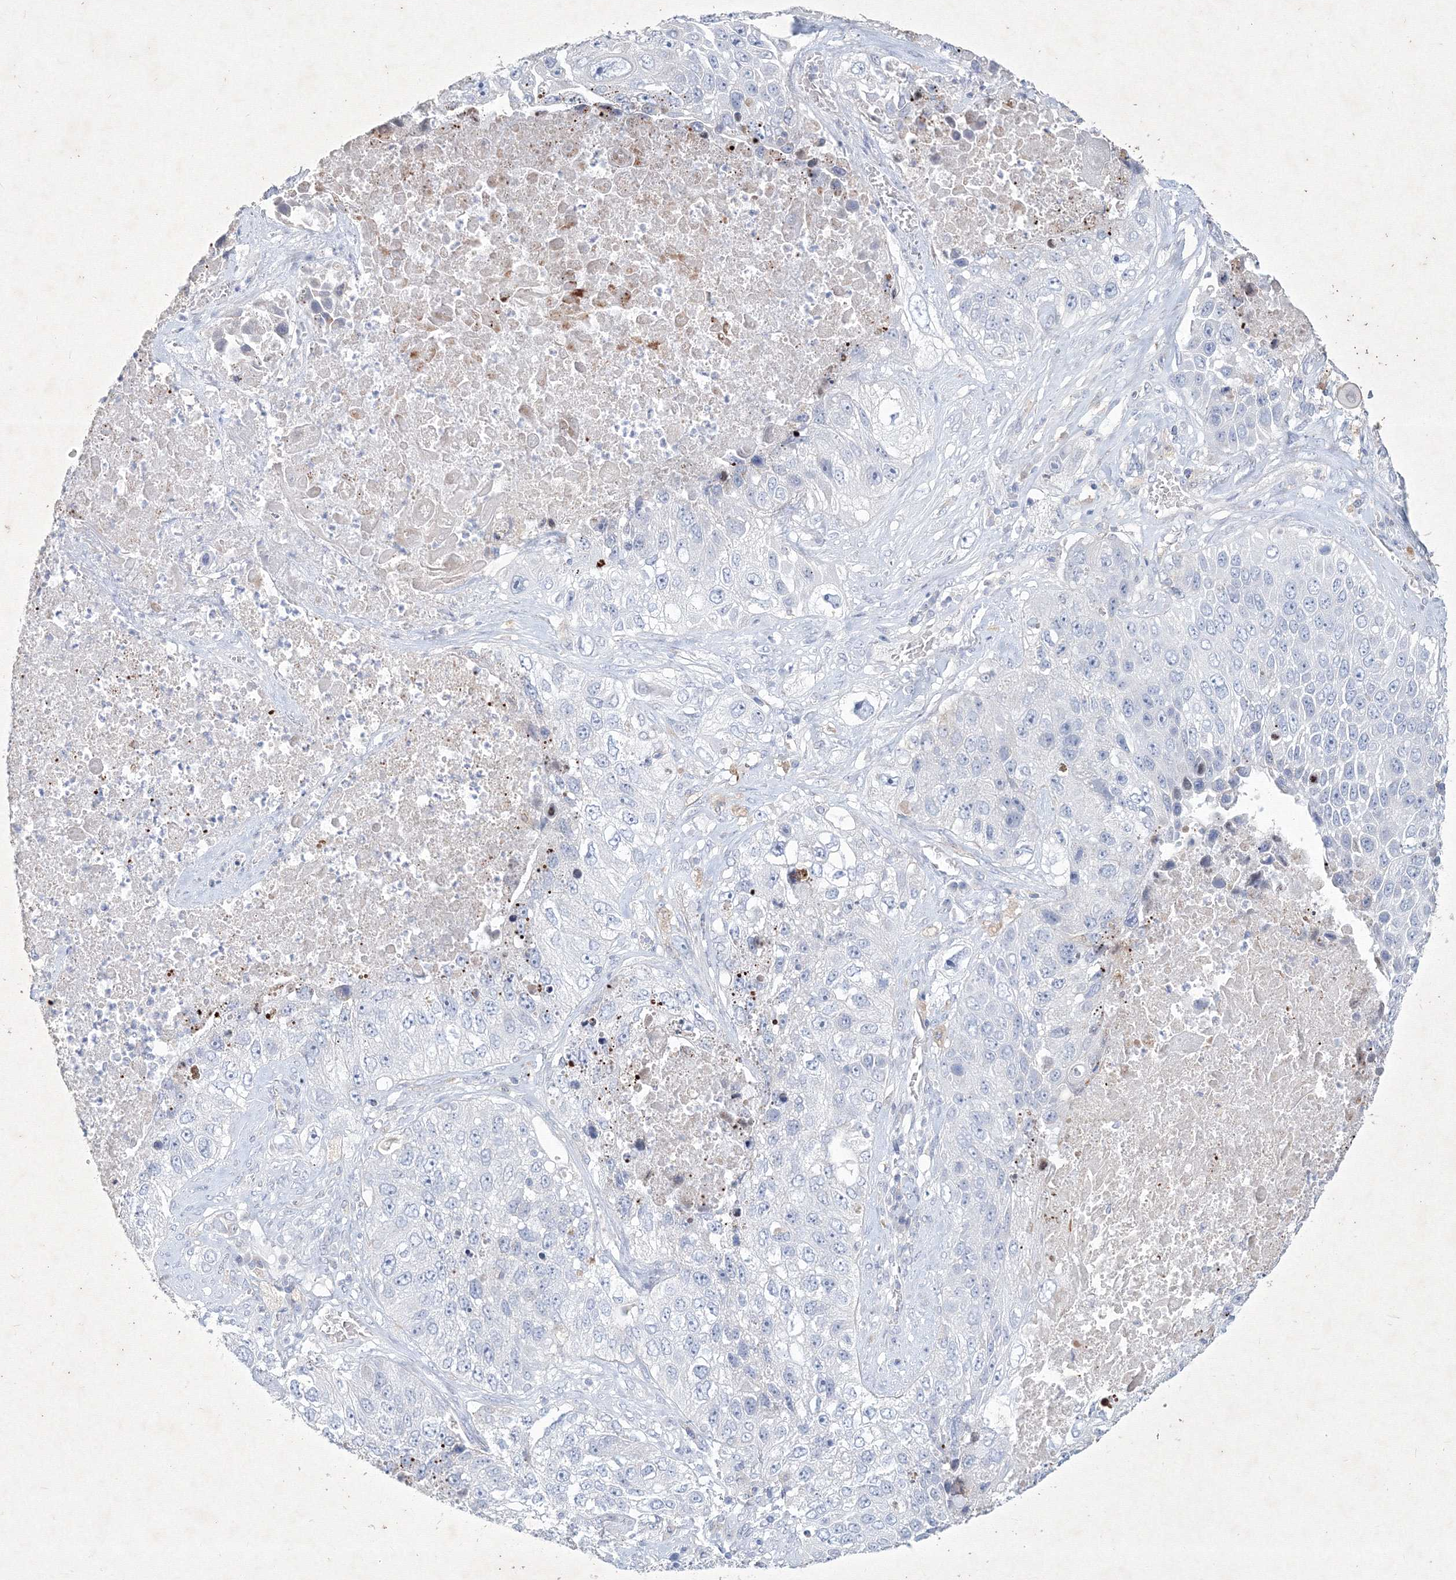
{"staining": {"intensity": "negative", "quantity": "none", "location": "none"}, "tissue": "lung cancer", "cell_type": "Tumor cells", "image_type": "cancer", "snomed": [{"axis": "morphology", "description": "Squamous cell carcinoma, NOS"}, {"axis": "topography", "description": "Lung"}], "caption": "Micrograph shows no significant protein expression in tumor cells of lung cancer.", "gene": "CXXC4", "patient": {"sex": "male", "age": 61}}